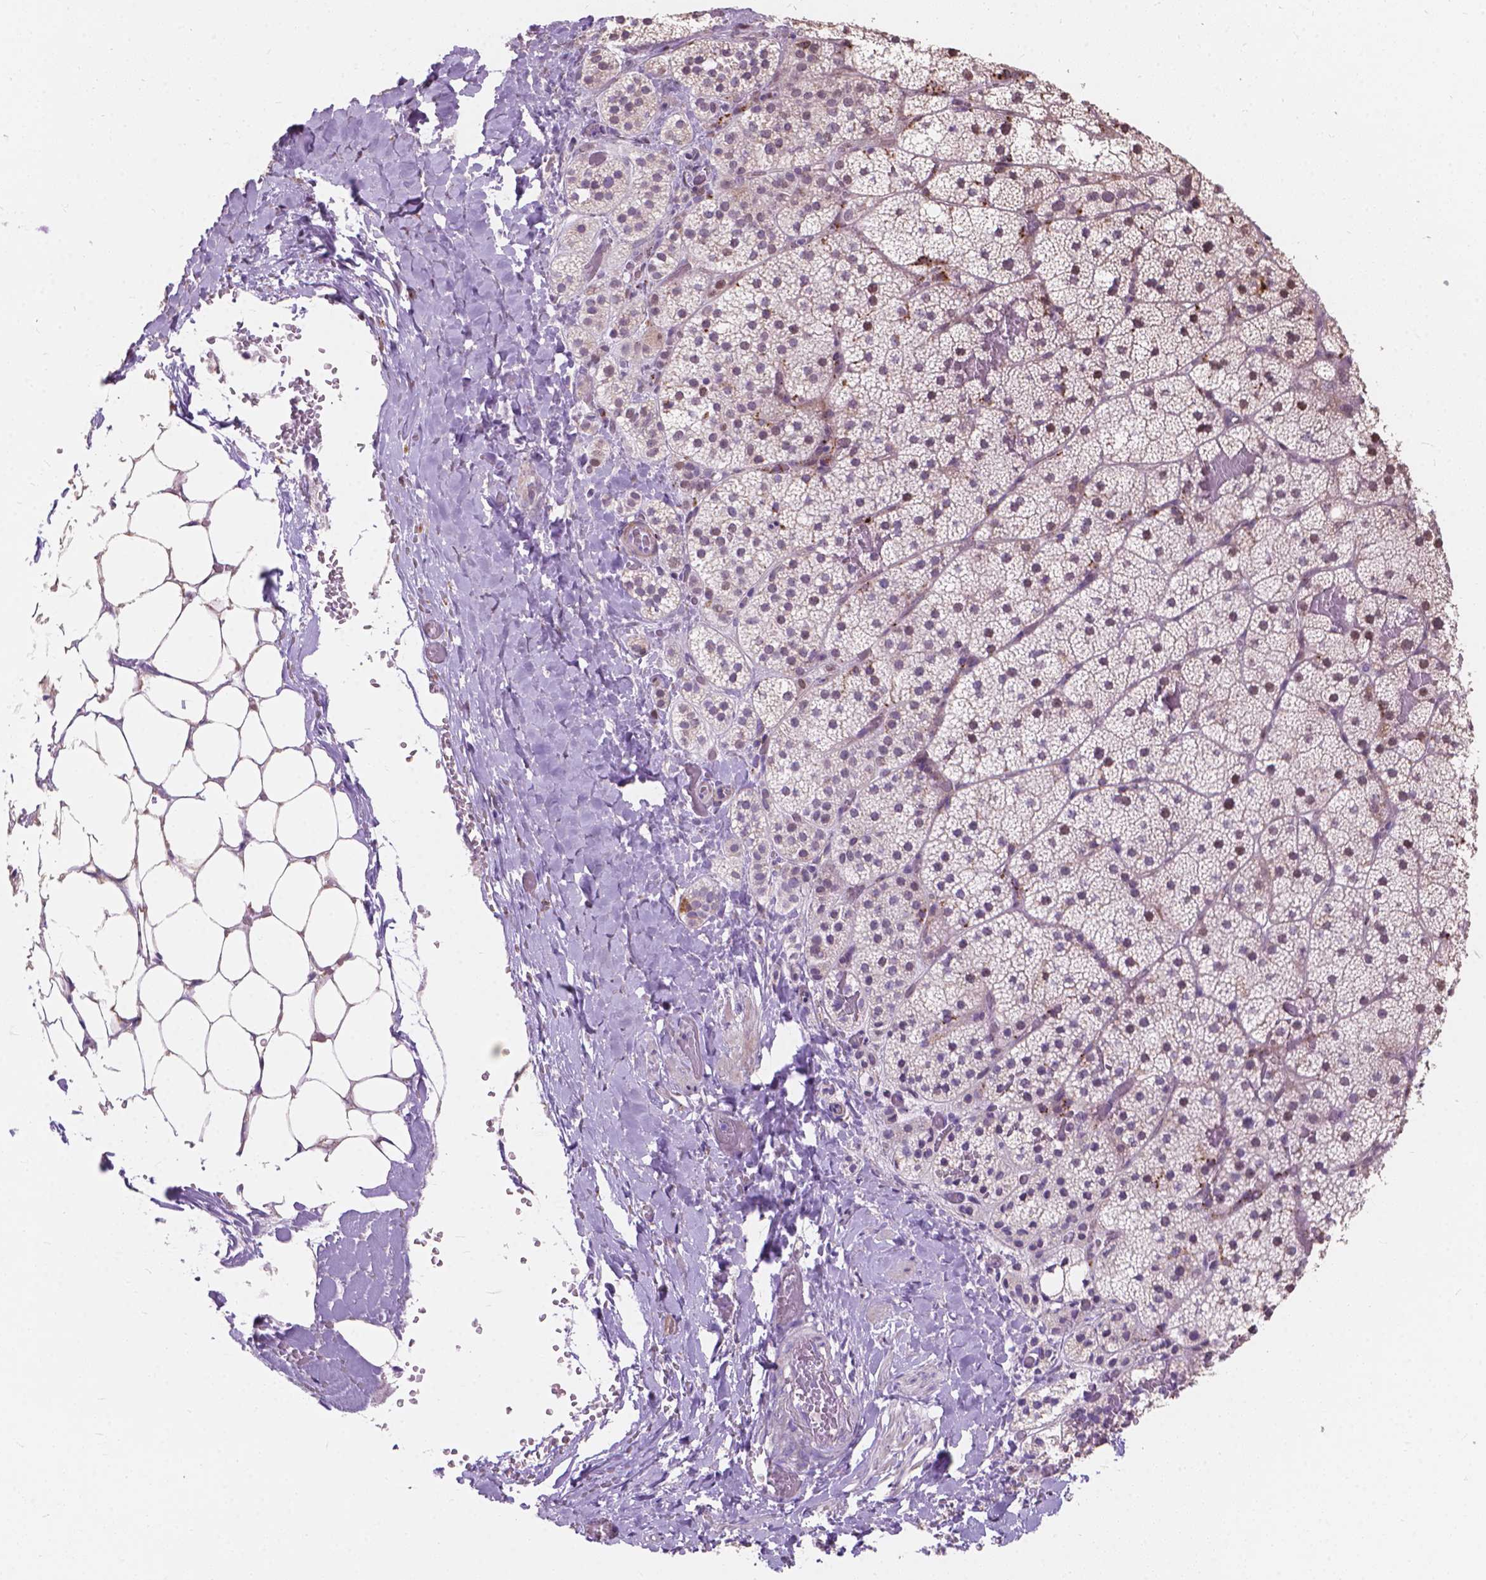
{"staining": {"intensity": "weak", "quantity": "<25%", "location": "cytoplasmic/membranous"}, "tissue": "adrenal gland", "cell_type": "Glandular cells", "image_type": "normal", "snomed": [{"axis": "morphology", "description": "Normal tissue, NOS"}, {"axis": "topography", "description": "Adrenal gland"}], "caption": "This image is of normal adrenal gland stained with IHC to label a protein in brown with the nuclei are counter-stained blue. There is no expression in glandular cells. Brightfield microscopy of immunohistochemistry (IHC) stained with DAB (brown) and hematoxylin (blue), captured at high magnification.", "gene": "MYH14", "patient": {"sex": "male", "age": 53}}